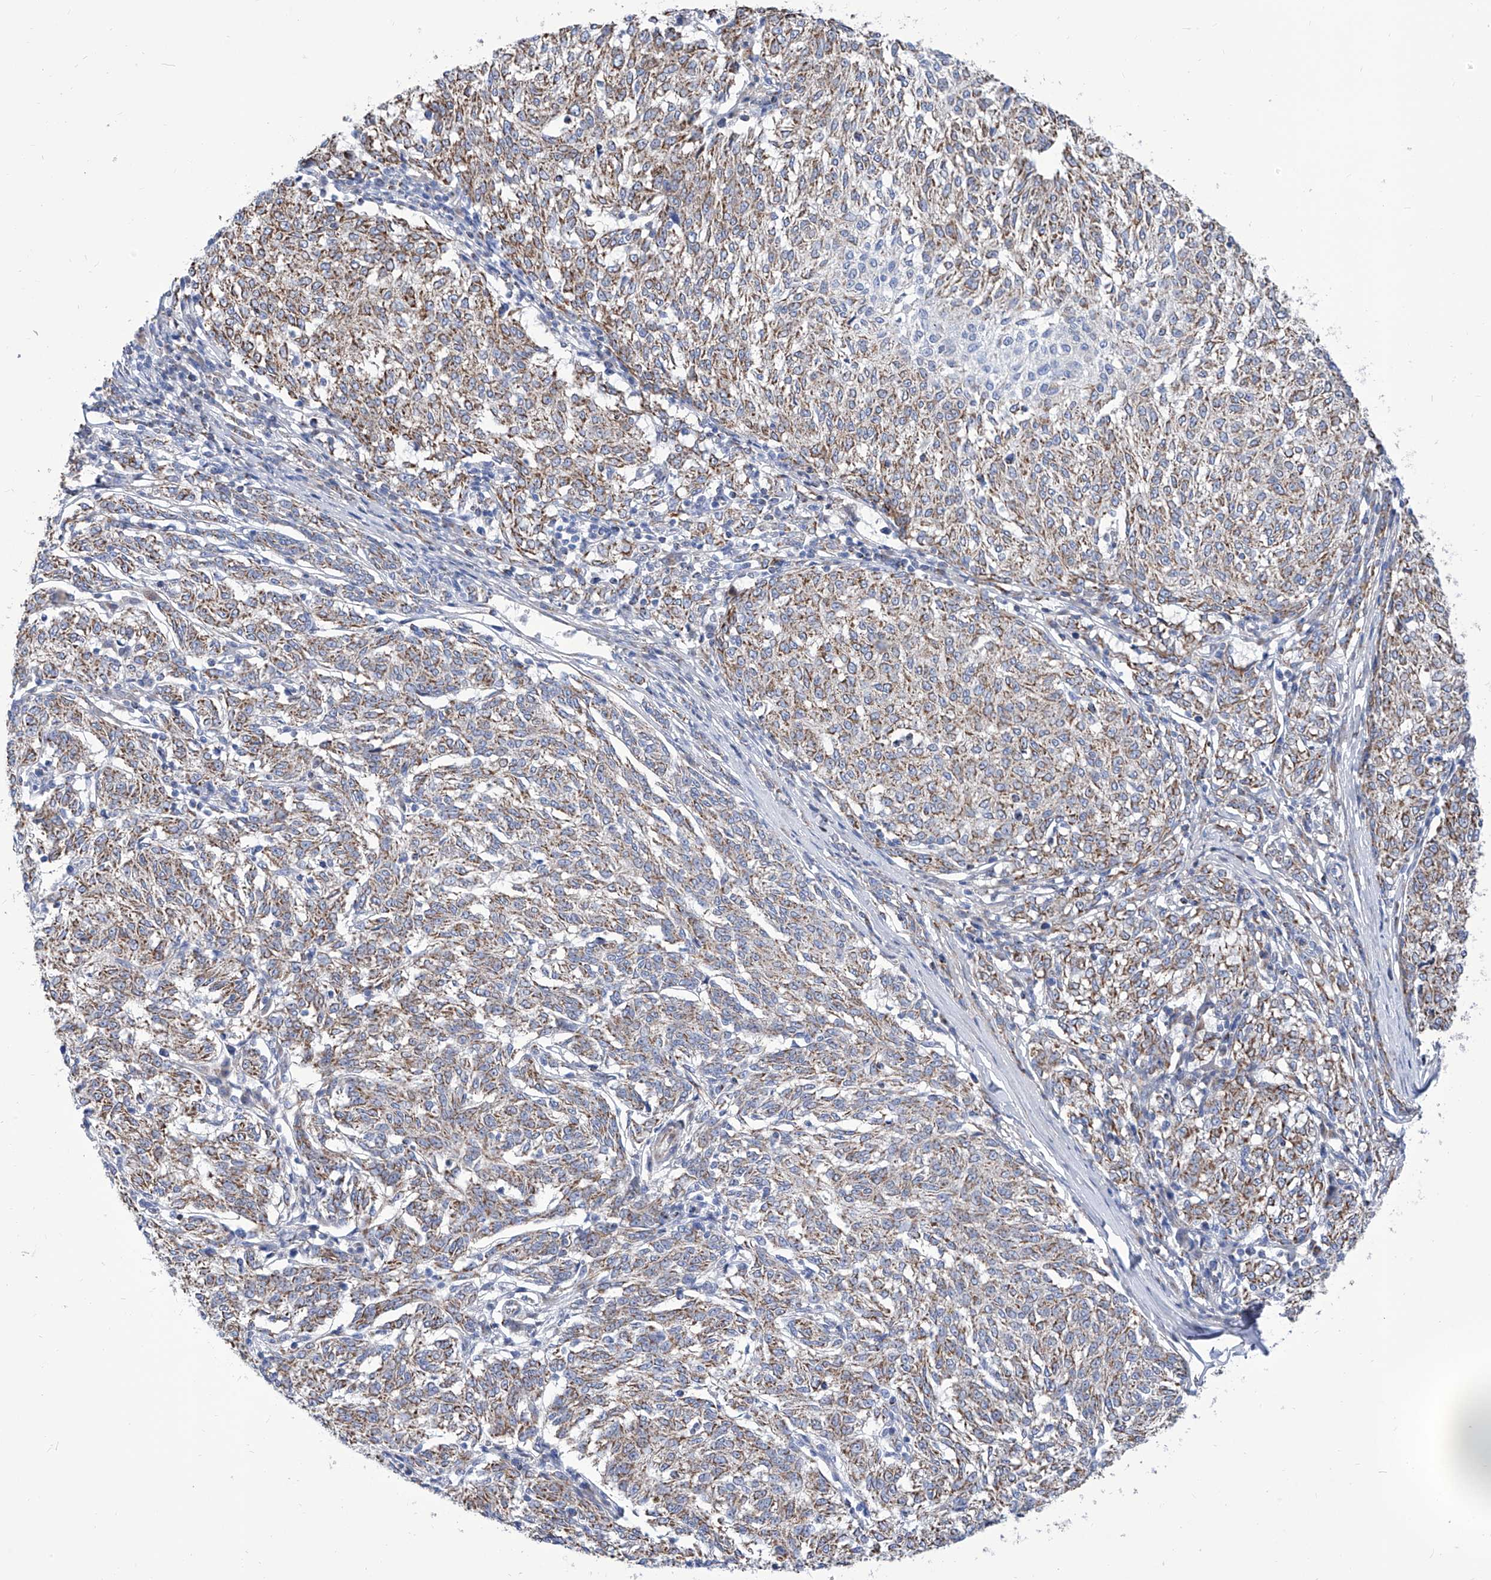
{"staining": {"intensity": "moderate", "quantity": "25%-75%", "location": "cytoplasmic/membranous"}, "tissue": "melanoma", "cell_type": "Tumor cells", "image_type": "cancer", "snomed": [{"axis": "morphology", "description": "Malignant melanoma, NOS"}, {"axis": "topography", "description": "Skin"}], "caption": "Protein analysis of malignant melanoma tissue exhibits moderate cytoplasmic/membranous positivity in approximately 25%-75% of tumor cells.", "gene": "SRBD1", "patient": {"sex": "female", "age": 72}}